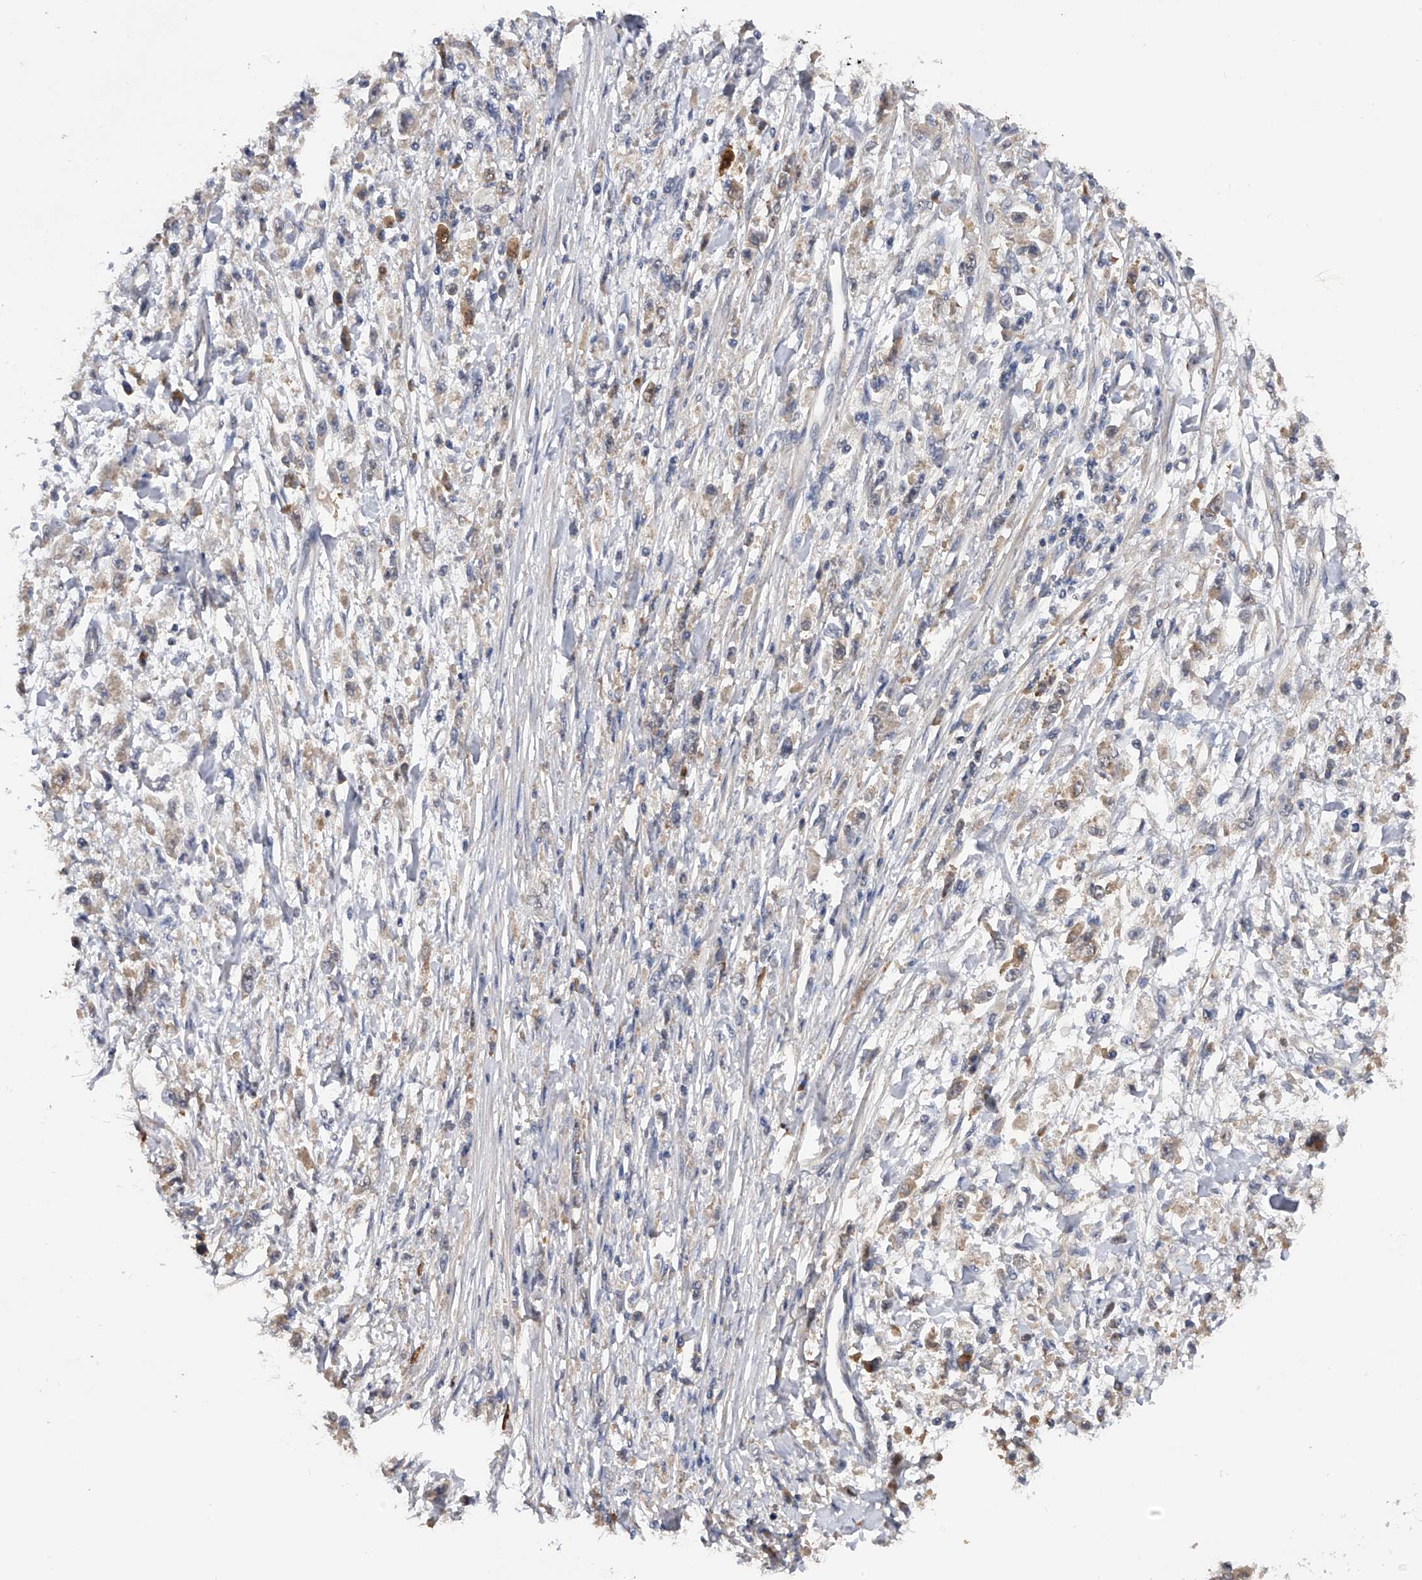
{"staining": {"intensity": "negative", "quantity": "none", "location": "none"}, "tissue": "stomach cancer", "cell_type": "Tumor cells", "image_type": "cancer", "snomed": [{"axis": "morphology", "description": "Adenocarcinoma, NOS"}, {"axis": "topography", "description": "Stomach"}], "caption": "Immunohistochemistry micrograph of human adenocarcinoma (stomach) stained for a protein (brown), which demonstrates no expression in tumor cells.", "gene": "CFAP298", "patient": {"sex": "female", "age": 59}}